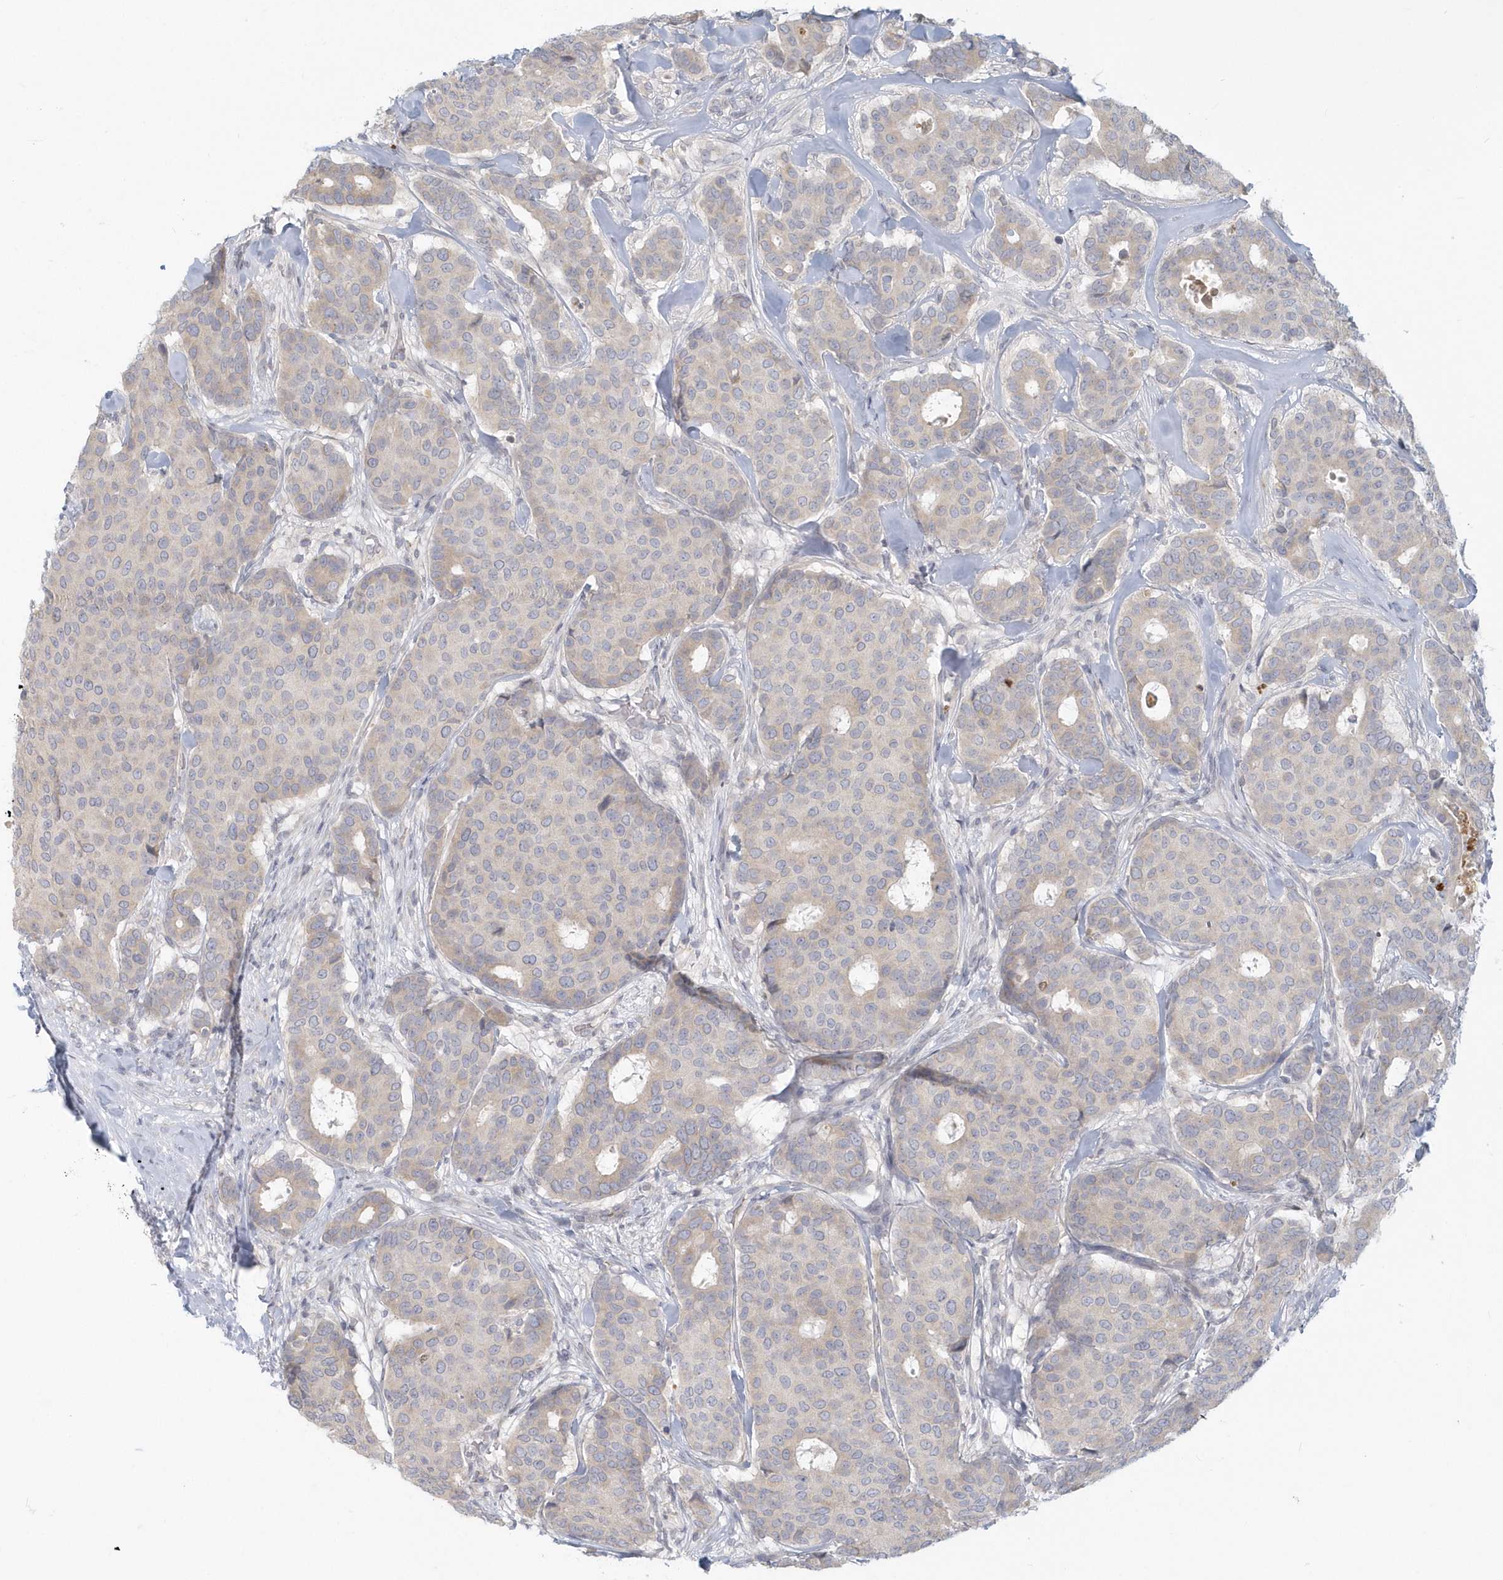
{"staining": {"intensity": "negative", "quantity": "none", "location": "none"}, "tissue": "breast cancer", "cell_type": "Tumor cells", "image_type": "cancer", "snomed": [{"axis": "morphology", "description": "Duct carcinoma"}, {"axis": "topography", "description": "Breast"}], "caption": "High magnification brightfield microscopy of intraductal carcinoma (breast) stained with DAB (3,3'-diaminobenzidine) (brown) and counterstained with hematoxylin (blue): tumor cells show no significant positivity.", "gene": "NAPB", "patient": {"sex": "female", "age": 75}}